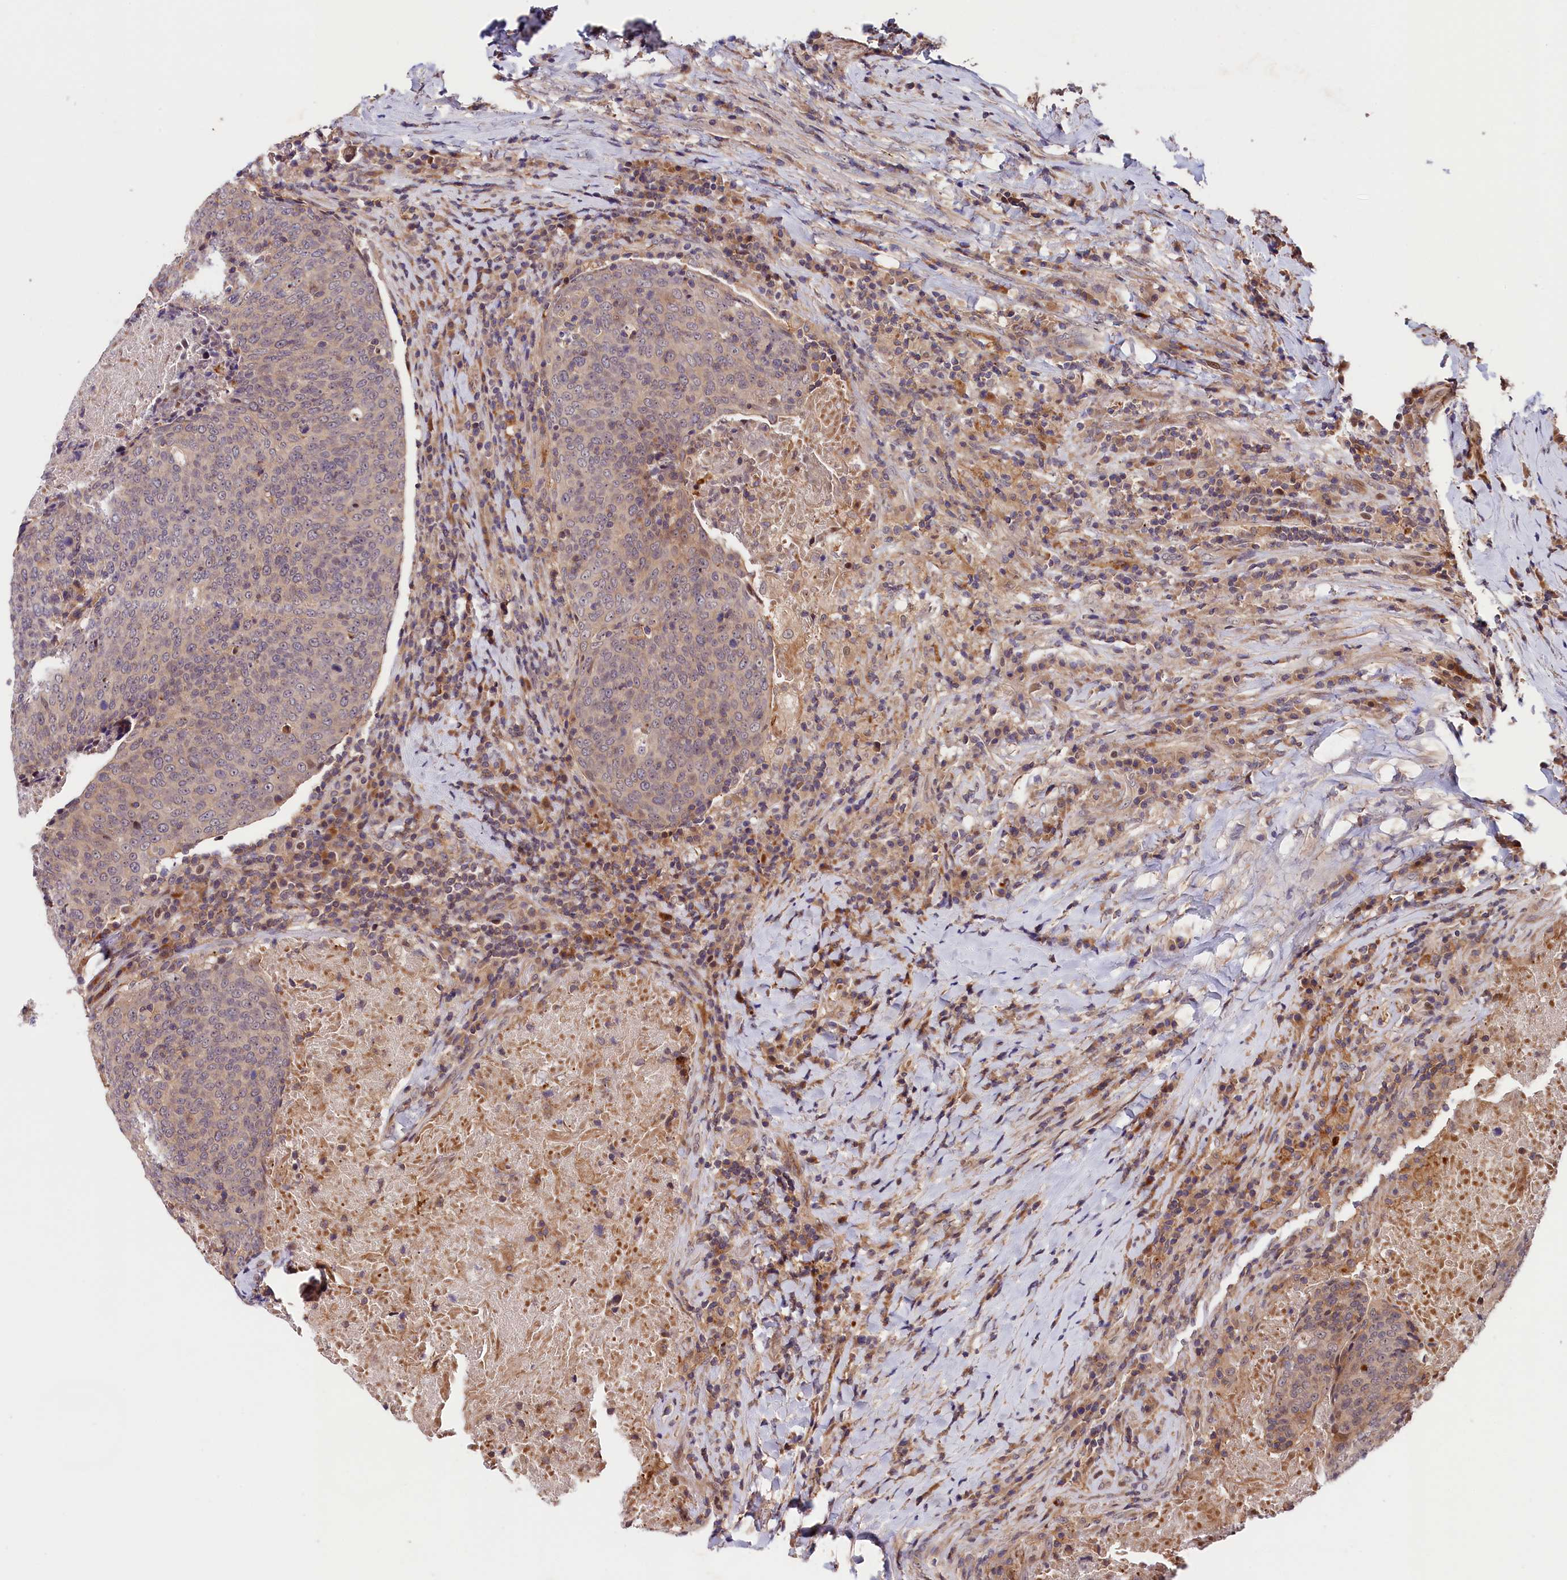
{"staining": {"intensity": "negative", "quantity": "none", "location": "none"}, "tissue": "head and neck cancer", "cell_type": "Tumor cells", "image_type": "cancer", "snomed": [{"axis": "morphology", "description": "Squamous cell carcinoma, NOS"}, {"axis": "morphology", "description": "Squamous cell carcinoma, metastatic, NOS"}, {"axis": "topography", "description": "Lymph node"}, {"axis": "topography", "description": "Head-Neck"}], "caption": "Photomicrograph shows no protein staining in tumor cells of head and neck cancer (metastatic squamous cell carcinoma) tissue. The staining is performed using DAB brown chromogen with nuclei counter-stained in using hematoxylin.", "gene": "CACNA1H", "patient": {"sex": "male", "age": 62}}